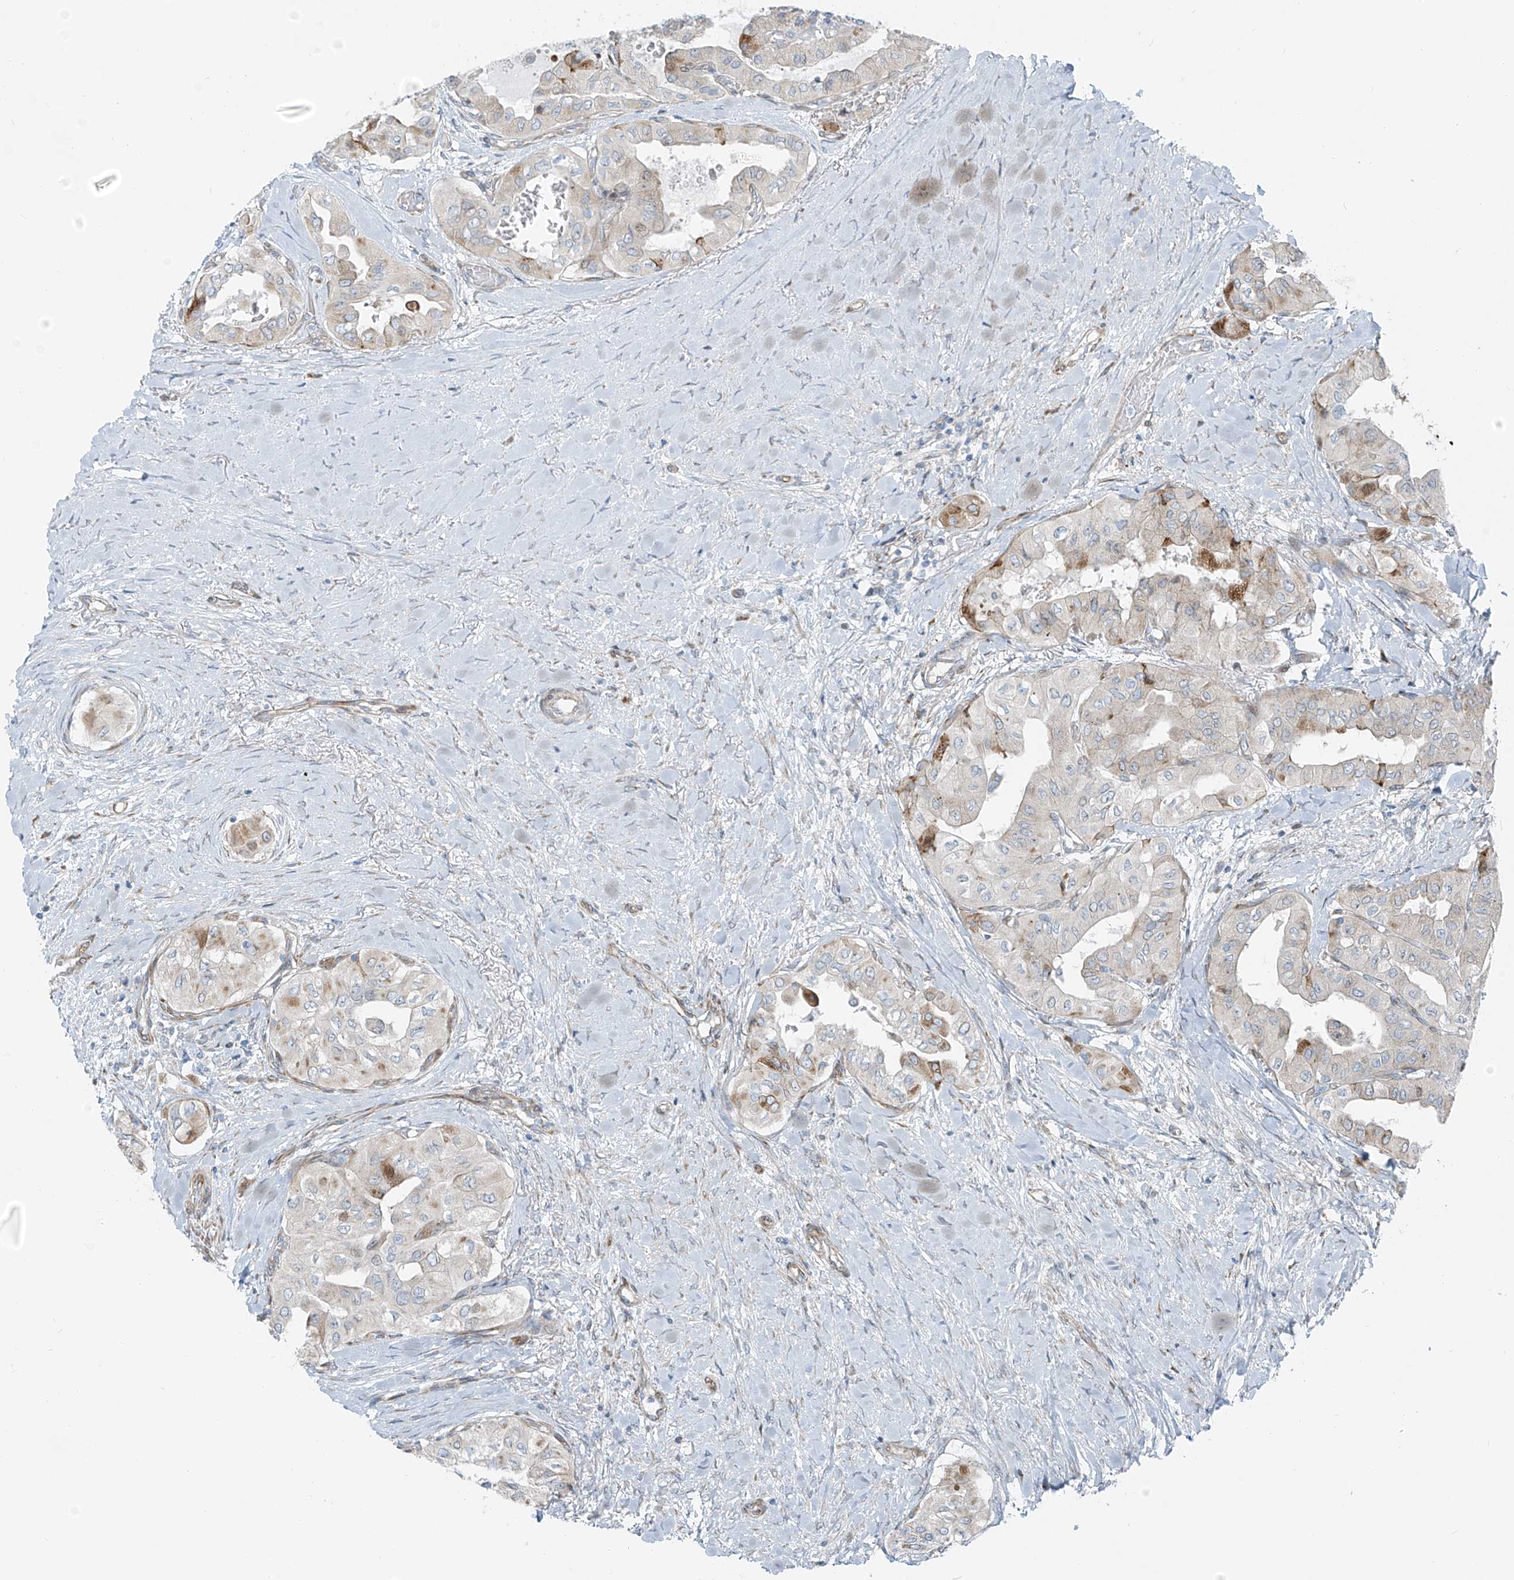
{"staining": {"intensity": "negative", "quantity": "none", "location": "none"}, "tissue": "thyroid cancer", "cell_type": "Tumor cells", "image_type": "cancer", "snomed": [{"axis": "morphology", "description": "Papillary adenocarcinoma, NOS"}, {"axis": "topography", "description": "Thyroid gland"}], "caption": "The histopathology image demonstrates no significant expression in tumor cells of thyroid cancer (papillary adenocarcinoma).", "gene": "HIC2", "patient": {"sex": "female", "age": 59}}